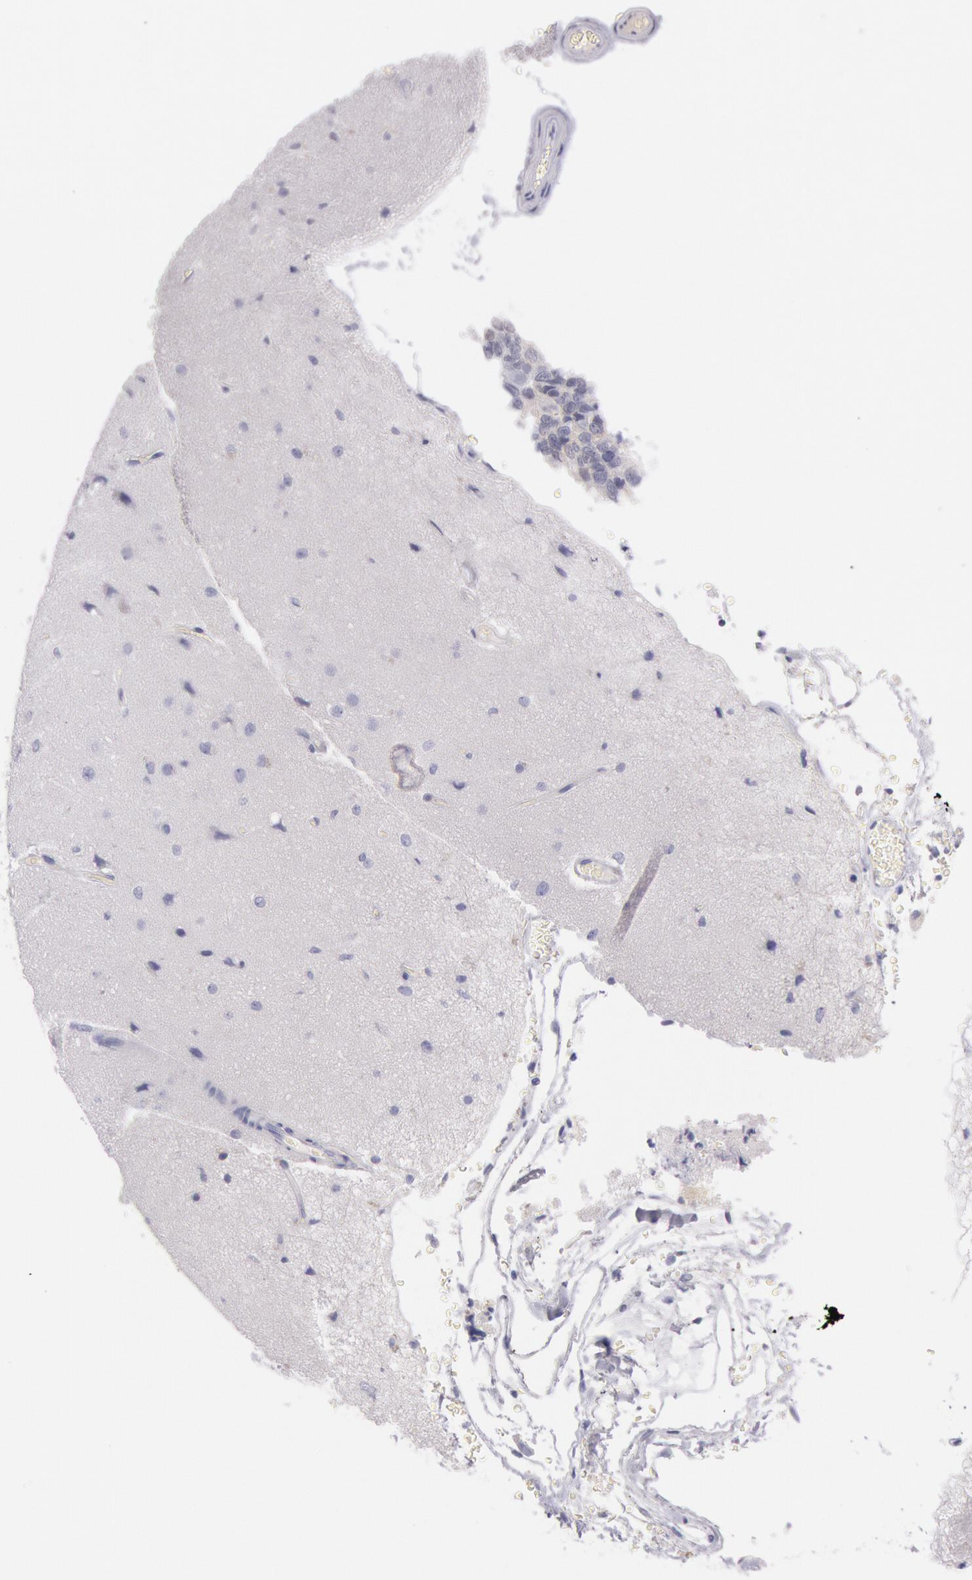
{"staining": {"intensity": "negative", "quantity": "none", "location": "none"}, "tissue": "cerebral cortex", "cell_type": "Endothelial cells", "image_type": "normal", "snomed": [{"axis": "morphology", "description": "Normal tissue, NOS"}, {"axis": "morphology", "description": "Glioma, malignant, High grade"}, {"axis": "topography", "description": "Cerebral cortex"}], "caption": "Histopathology image shows no significant protein positivity in endothelial cells of benign cerebral cortex.", "gene": "EGFR", "patient": {"sex": "male", "age": 77}}